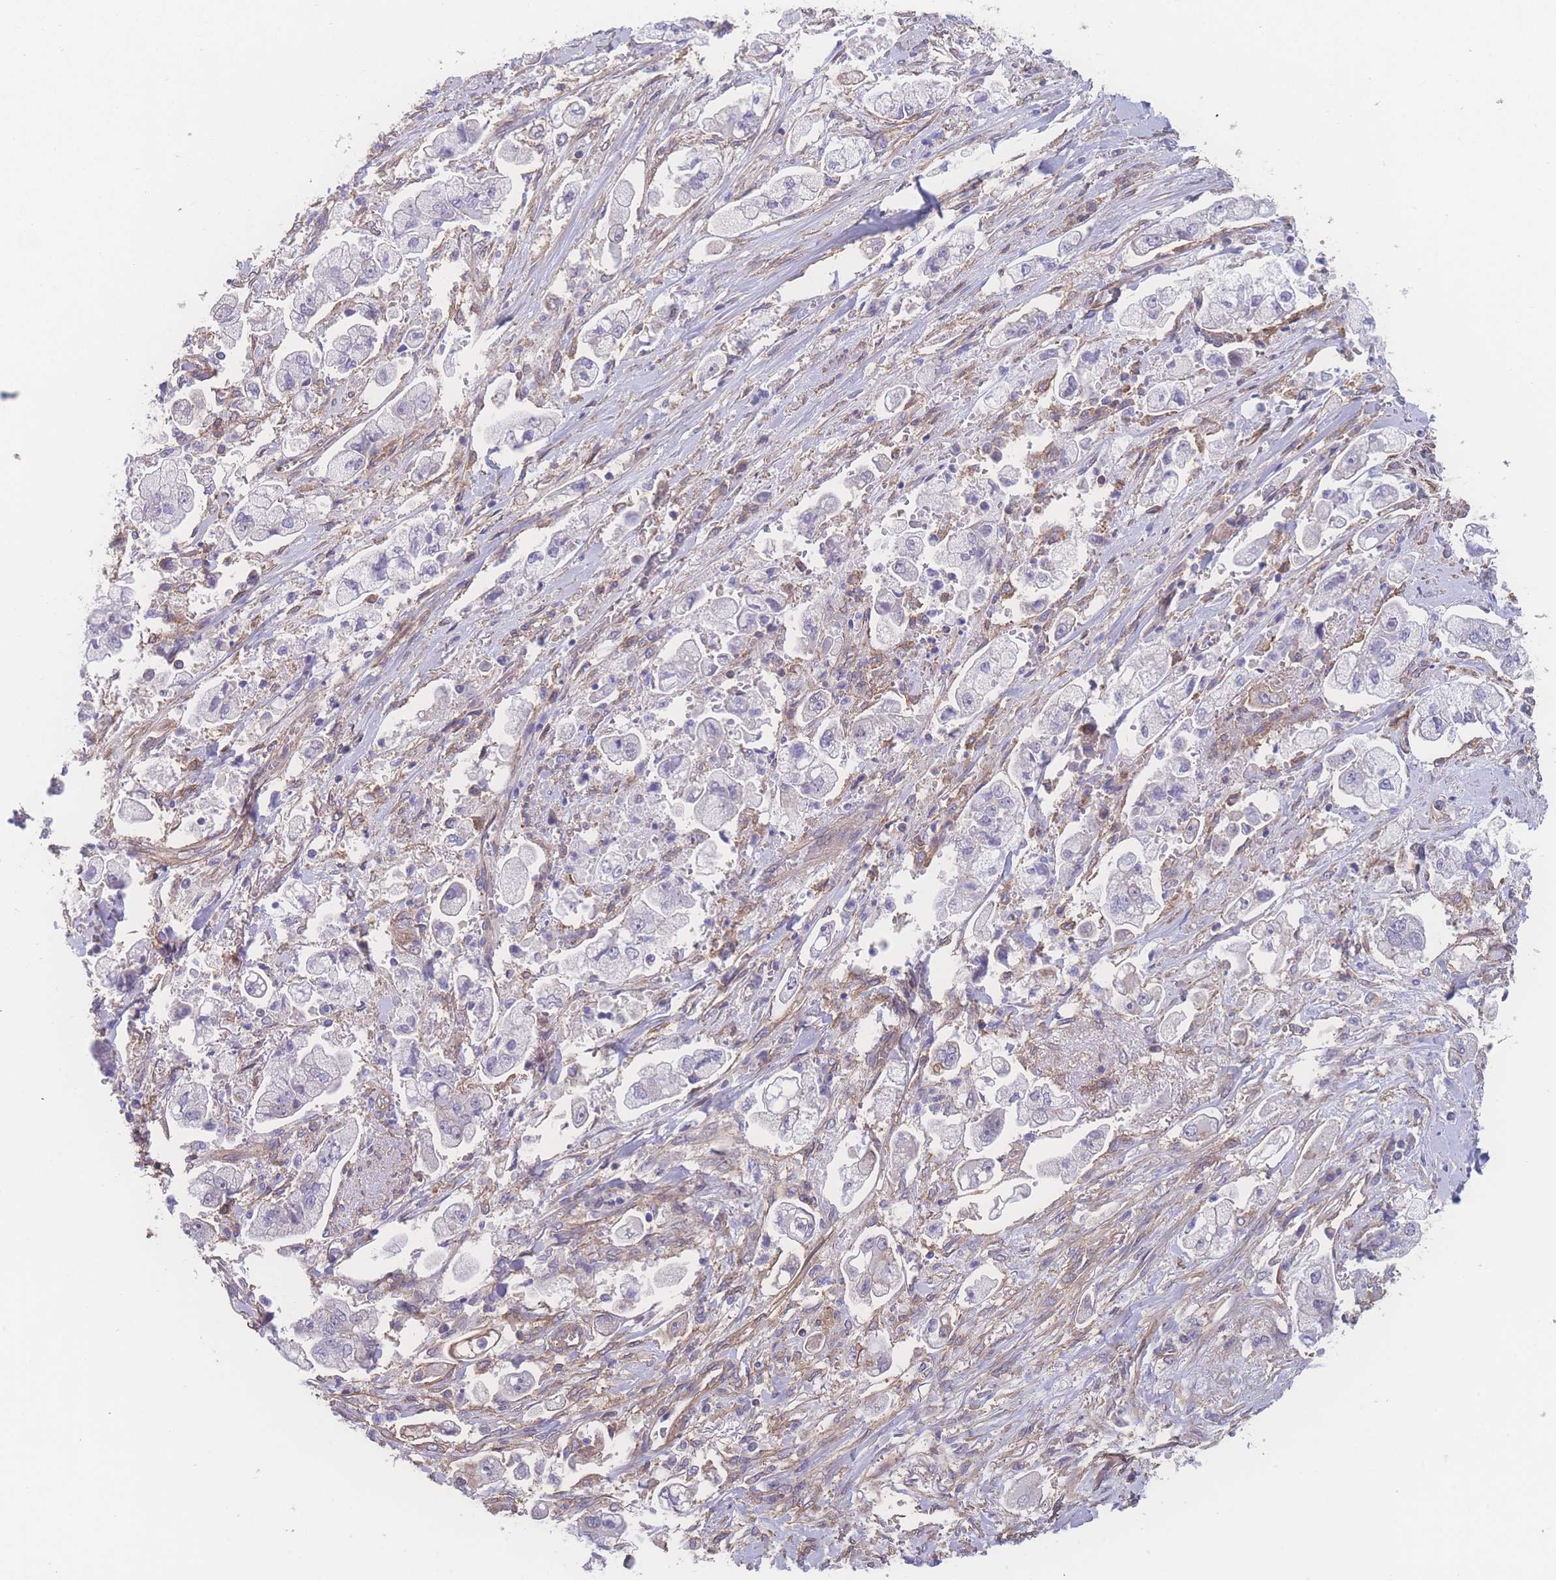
{"staining": {"intensity": "negative", "quantity": "none", "location": "none"}, "tissue": "stomach cancer", "cell_type": "Tumor cells", "image_type": "cancer", "snomed": [{"axis": "morphology", "description": "Adenocarcinoma, NOS"}, {"axis": "topography", "description": "Stomach"}], "caption": "The histopathology image exhibits no staining of tumor cells in stomach adenocarcinoma. Brightfield microscopy of immunohistochemistry stained with DAB (3,3'-diaminobenzidine) (brown) and hematoxylin (blue), captured at high magnification.", "gene": "CFAP97", "patient": {"sex": "male", "age": 62}}